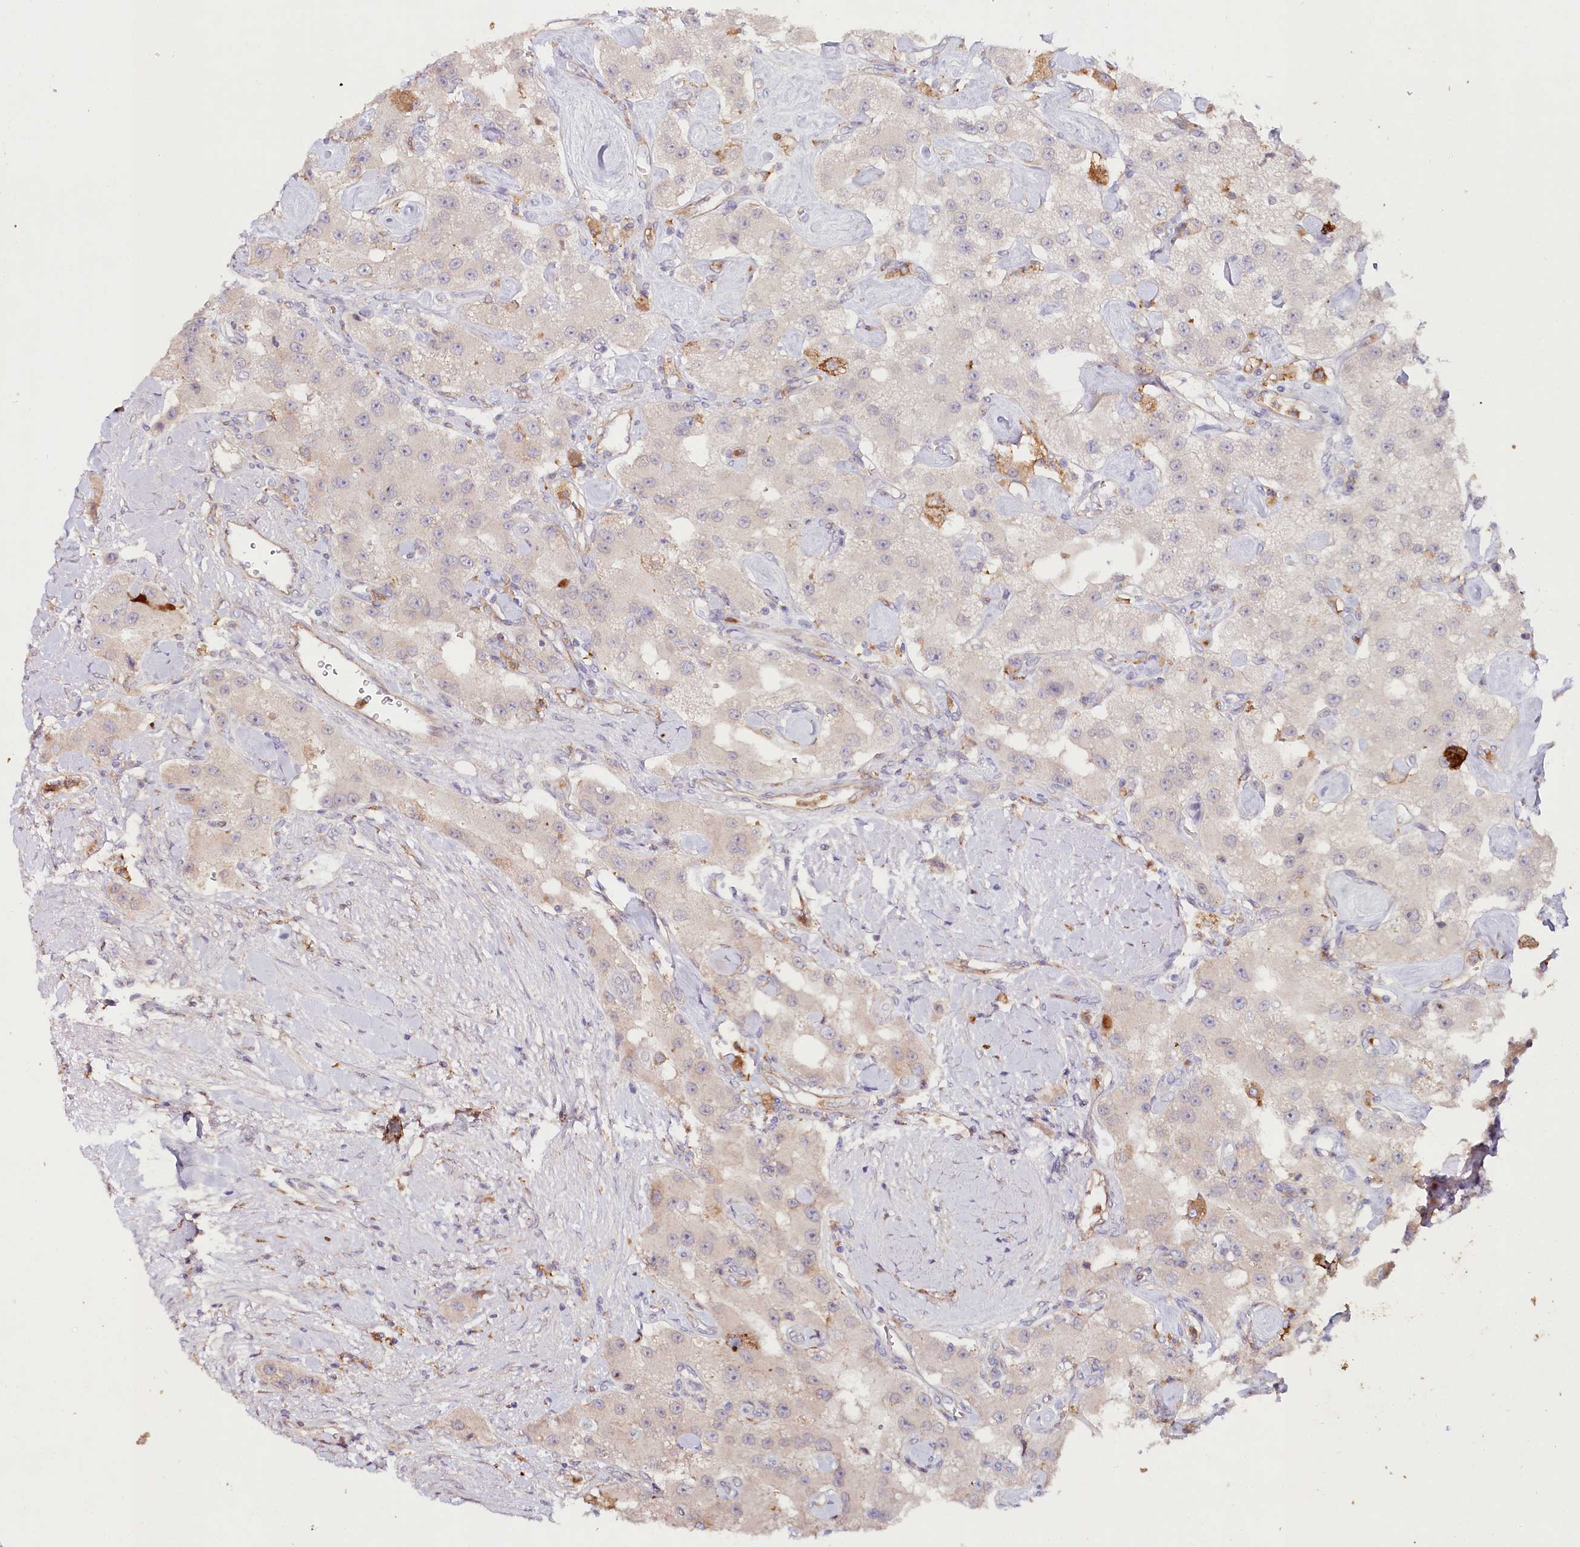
{"staining": {"intensity": "moderate", "quantity": "<25%", "location": "cytoplasmic/membranous"}, "tissue": "carcinoid", "cell_type": "Tumor cells", "image_type": "cancer", "snomed": [{"axis": "morphology", "description": "Carcinoid, malignant, NOS"}, {"axis": "topography", "description": "Pancreas"}], "caption": "Protein analysis of carcinoid tissue exhibits moderate cytoplasmic/membranous staining in about <25% of tumor cells. Using DAB (3,3'-diaminobenzidine) (brown) and hematoxylin (blue) stains, captured at high magnification using brightfield microscopy.", "gene": "ALDH3B1", "patient": {"sex": "male", "age": 41}}